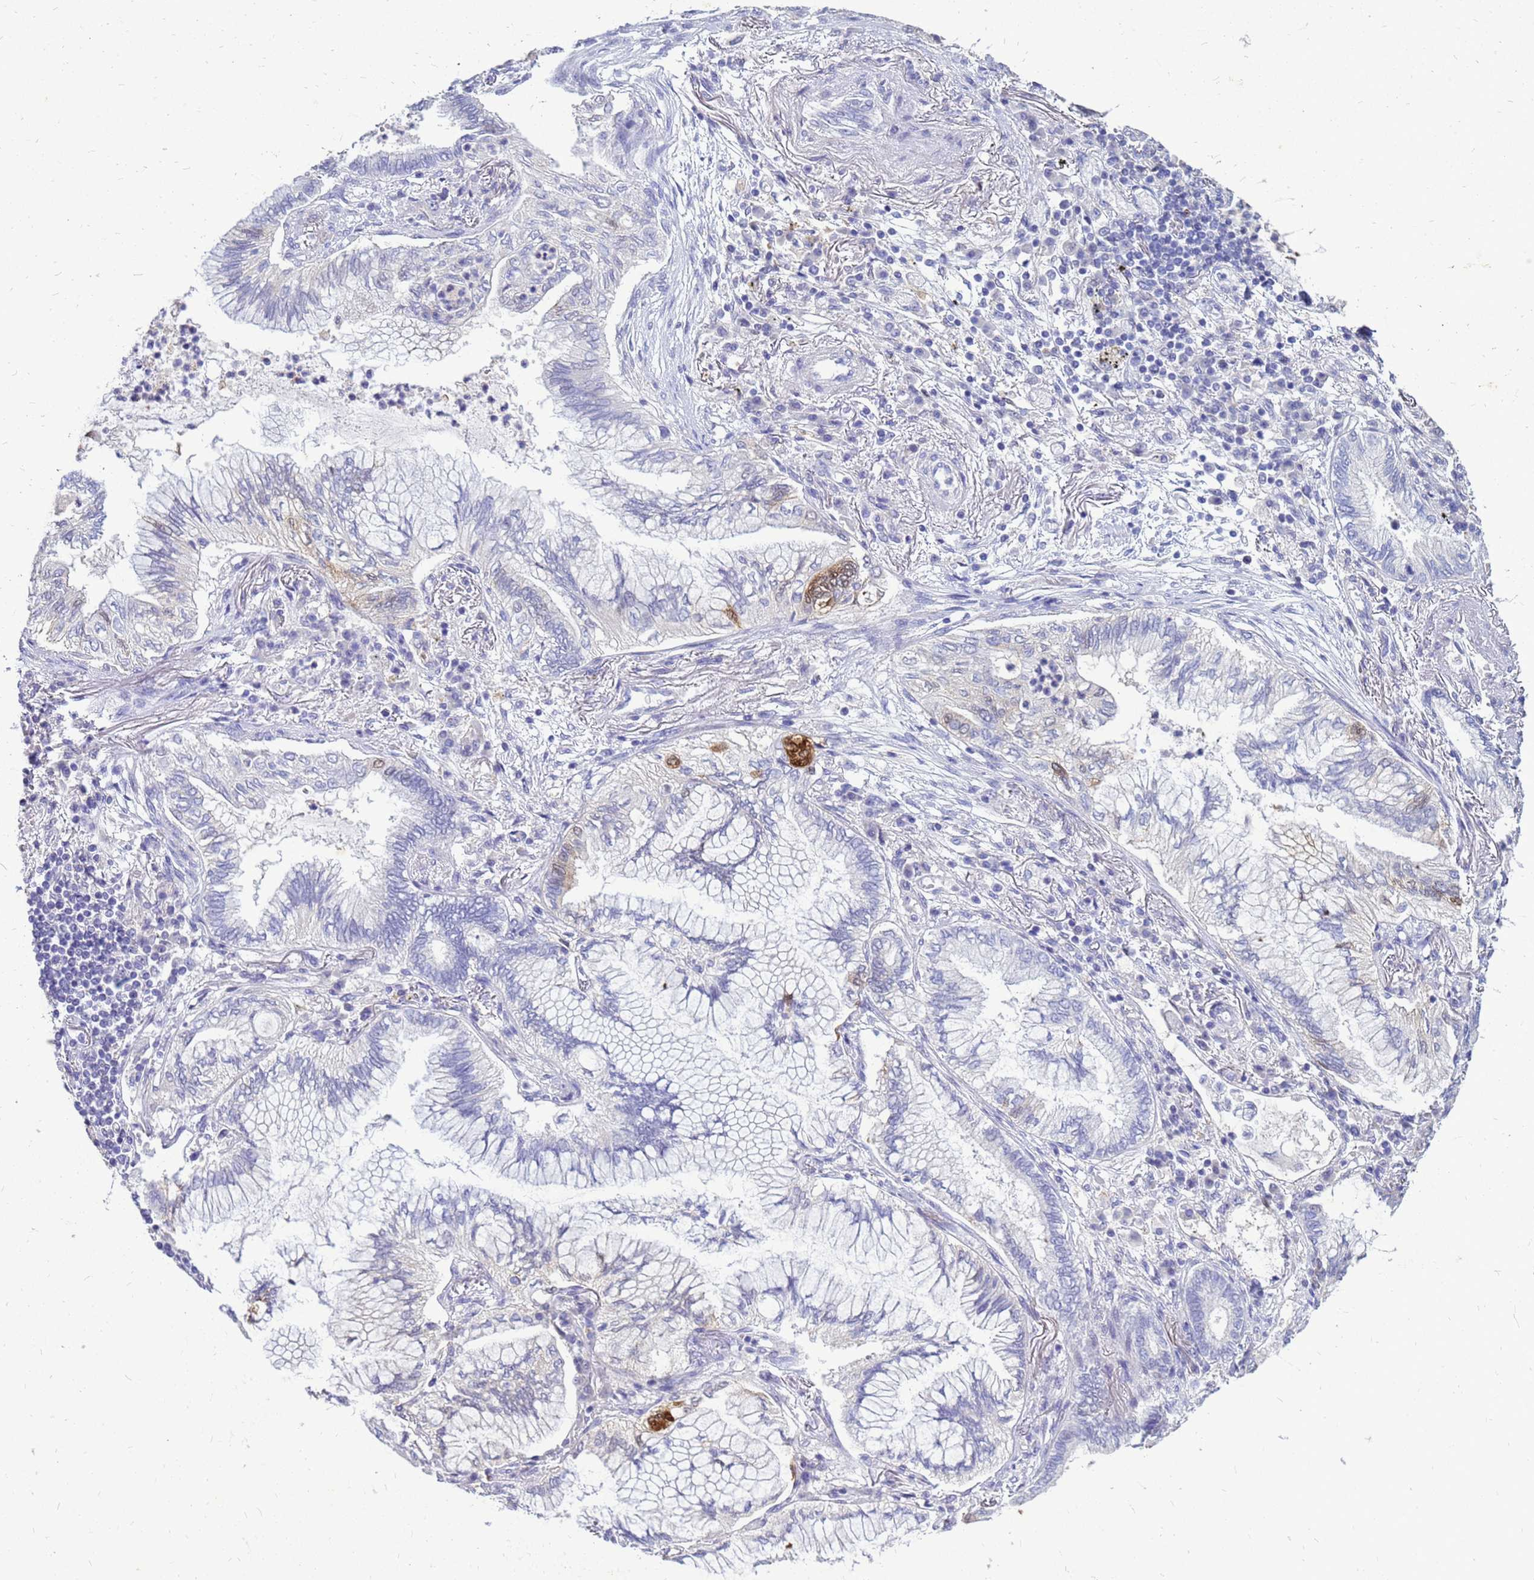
{"staining": {"intensity": "negative", "quantity": "none", "location": "none"}, "tissue": "lung cancer", "cell_type": "Tumor cells", "image_type": "cancer", "snomed": [{"axis": "morphology", "description": "Adenocarcinoma, NOS"}, {"axis": "topography", "description": "Lung"}], "caption": "A micrograph of lung cancer (adenocarcinoma) stained for a protein exhibits no brown staining in tumor cells.", "gene": "AKR1C1", "patient": {"sex": "female", "age": 70}}